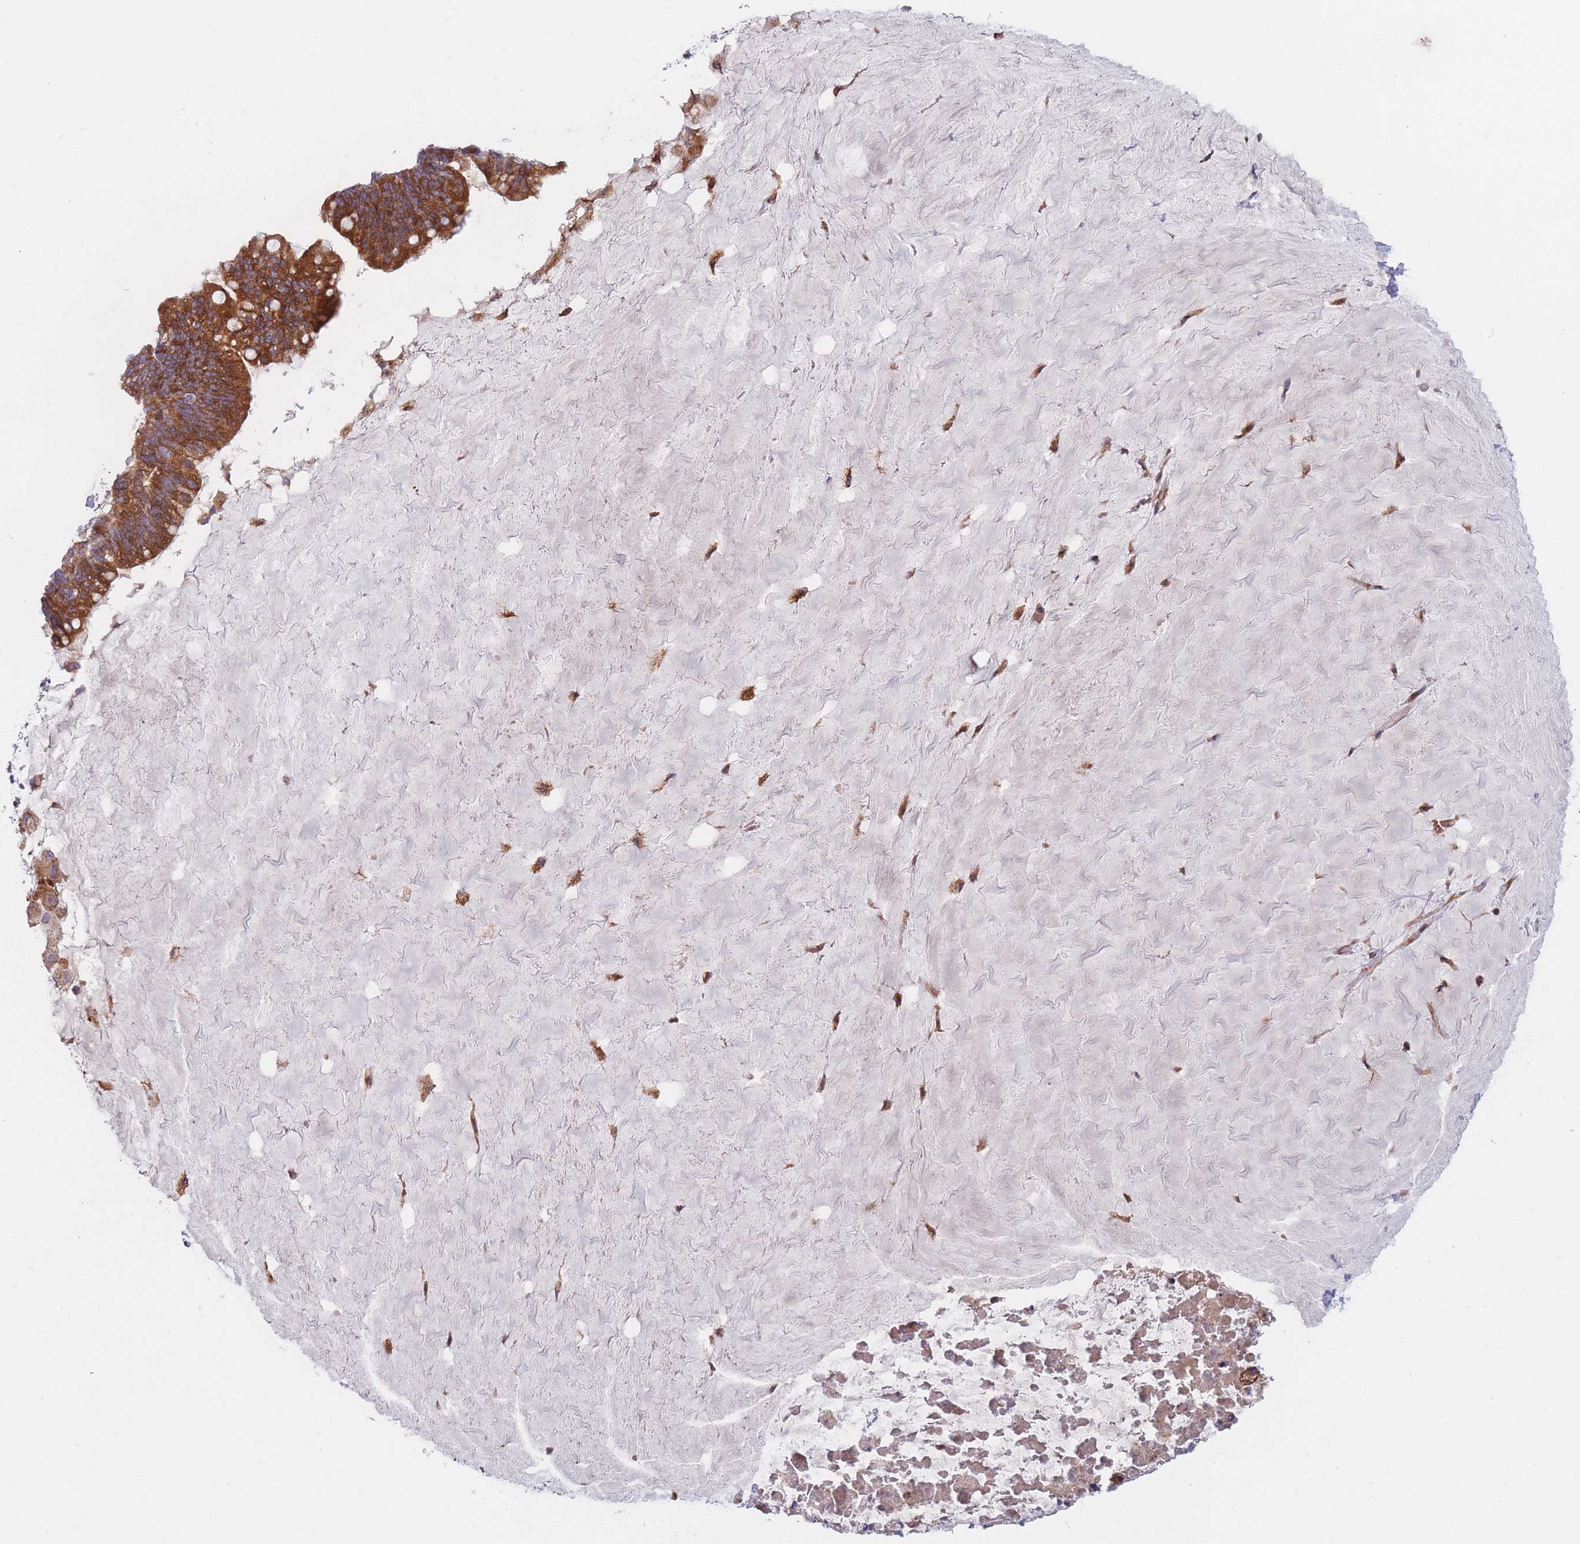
{"staining": {"intensity": "moderate", "quantity": ">75%", "location": "cytoplasmic/membranous"}, "tissue": "ovarian cancer", "cell_type": "Tumor cells", "image_type": "cancer", "snomed": [{"axis": "morphology", "description": "Cystadenocarcinoma, mucinous, NOS"}, {"axis": "topography", "description": "Ovary"}], "caption": "Ovarian cancer tissue demonstrates moderate cytoplasmic/membranous positivity in about >75% of tumor cells", "gene": "TMEM131L", "patient": {"sex": "female", "age": 61}}